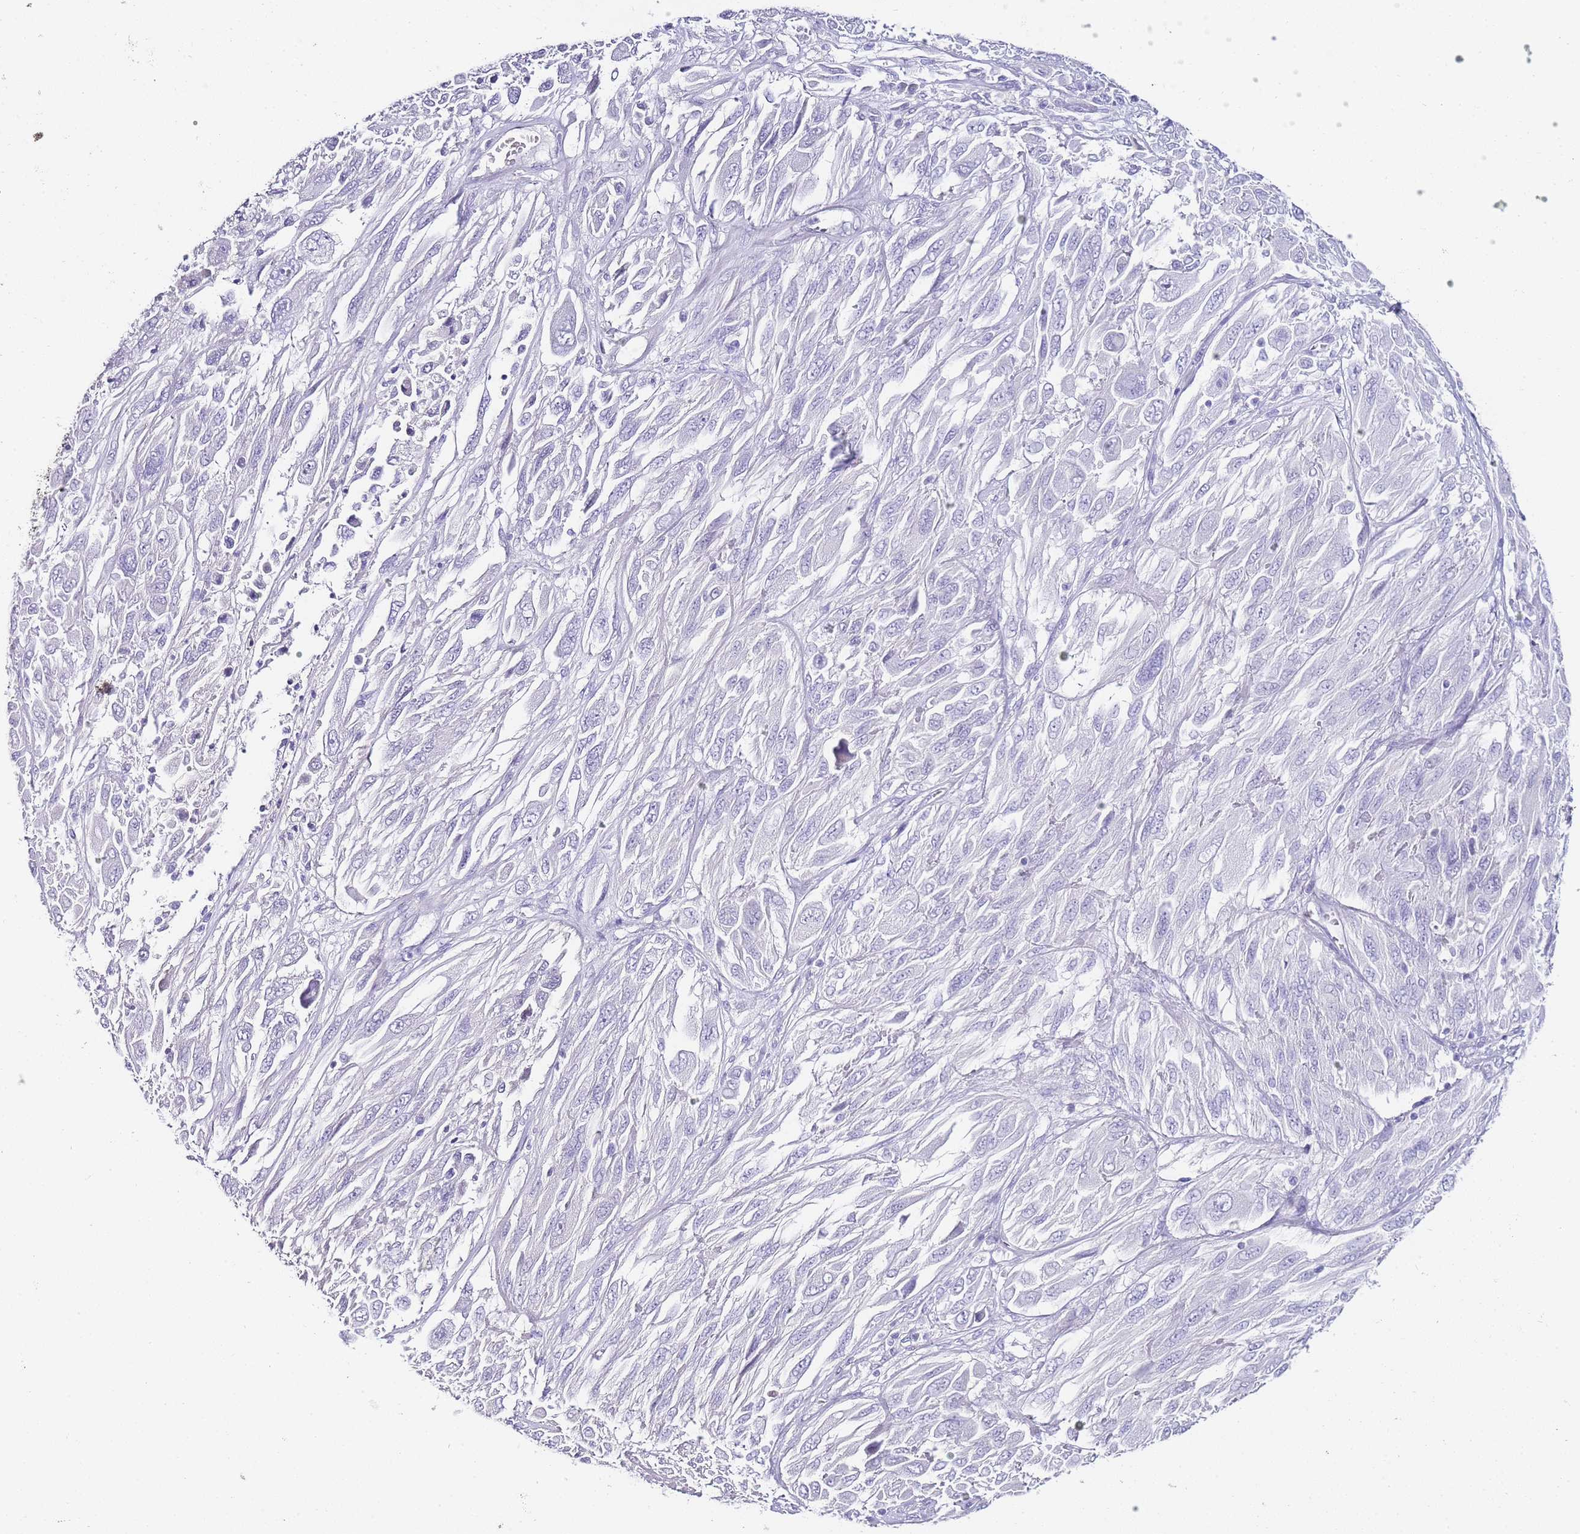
{"staining": {"intensity": "negative", "quantity": "none", "location": "none"}, "tissue": "melanoma", "cell_type": "Tumor cells", "image_type": "cancer", "snomed": [{"axis": "morphology", "description": "Malignant melanoma, NOS"}, {"axis": "topography", "description": "Skin"}], "caption": "Tumor cells are negative for protein expression in human malignant melanoma. Brightfield microscopy of immunohistochemistry (IHC) stained with DAB (brown) and hematoxylin (blue), captured at high magnification.", "gene": "DPP4", "patient": {"sex": "female", "age": 91}}